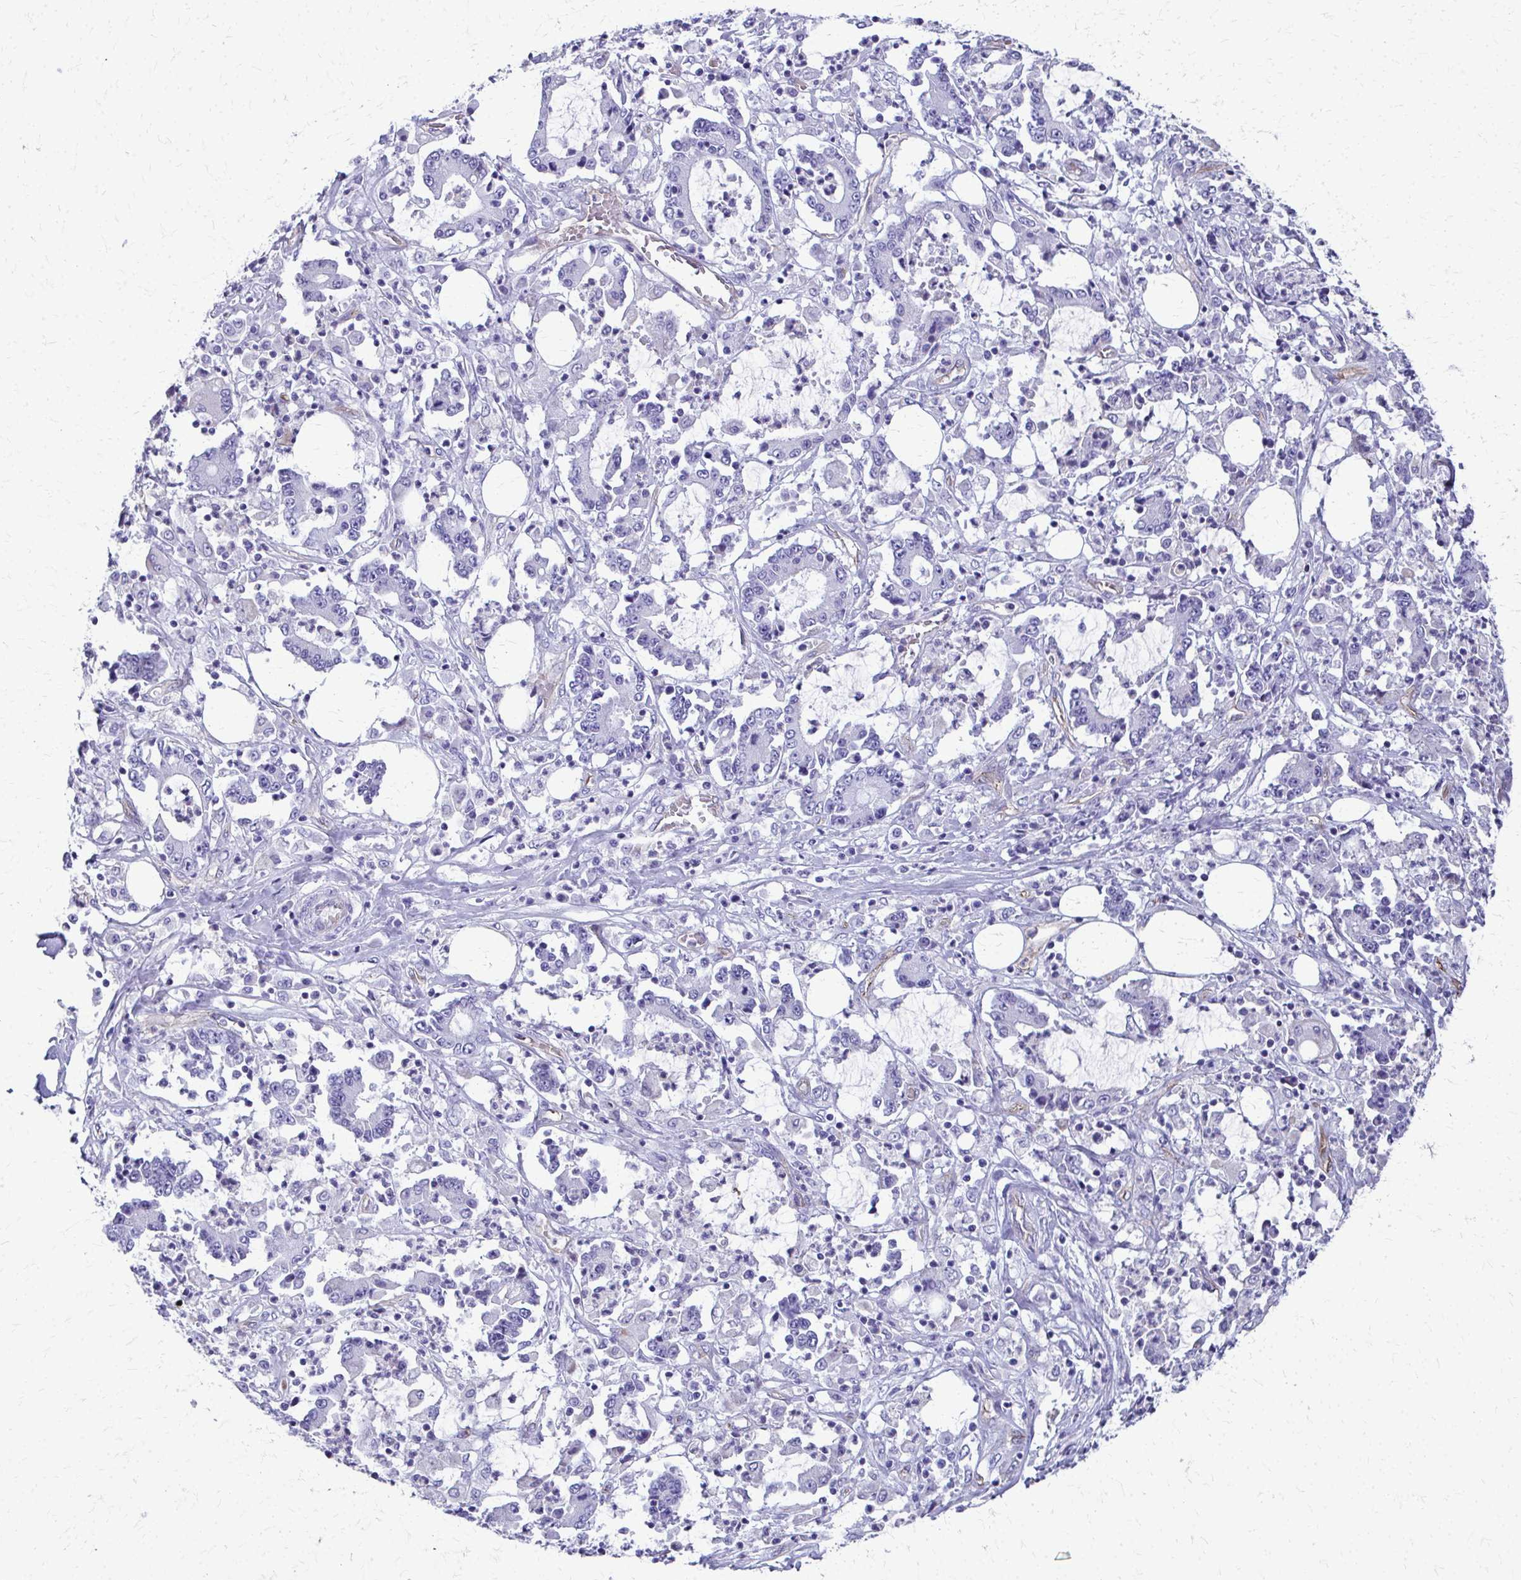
{"staining": {"intensity": "negative", "quantity": "none", "location": "none"}, "tissue": "stomach cancer", "cell_type": "Tumor cells", "image_type": "cancer", "snomed": [{"axis": "morphology", "description": "Adenocarcinoma, NOS"}, {"axis": "topography", "description": "Stomach, upper"}], "caption": "Immunohistochemistry (IHC) micrograph of stomach cancer (adenocarcinoma) stained for a protein (brown), which displays no expression in tumor cells.", "gene": "TPSG1", "patient": {"sex": "male", "age": 68}}